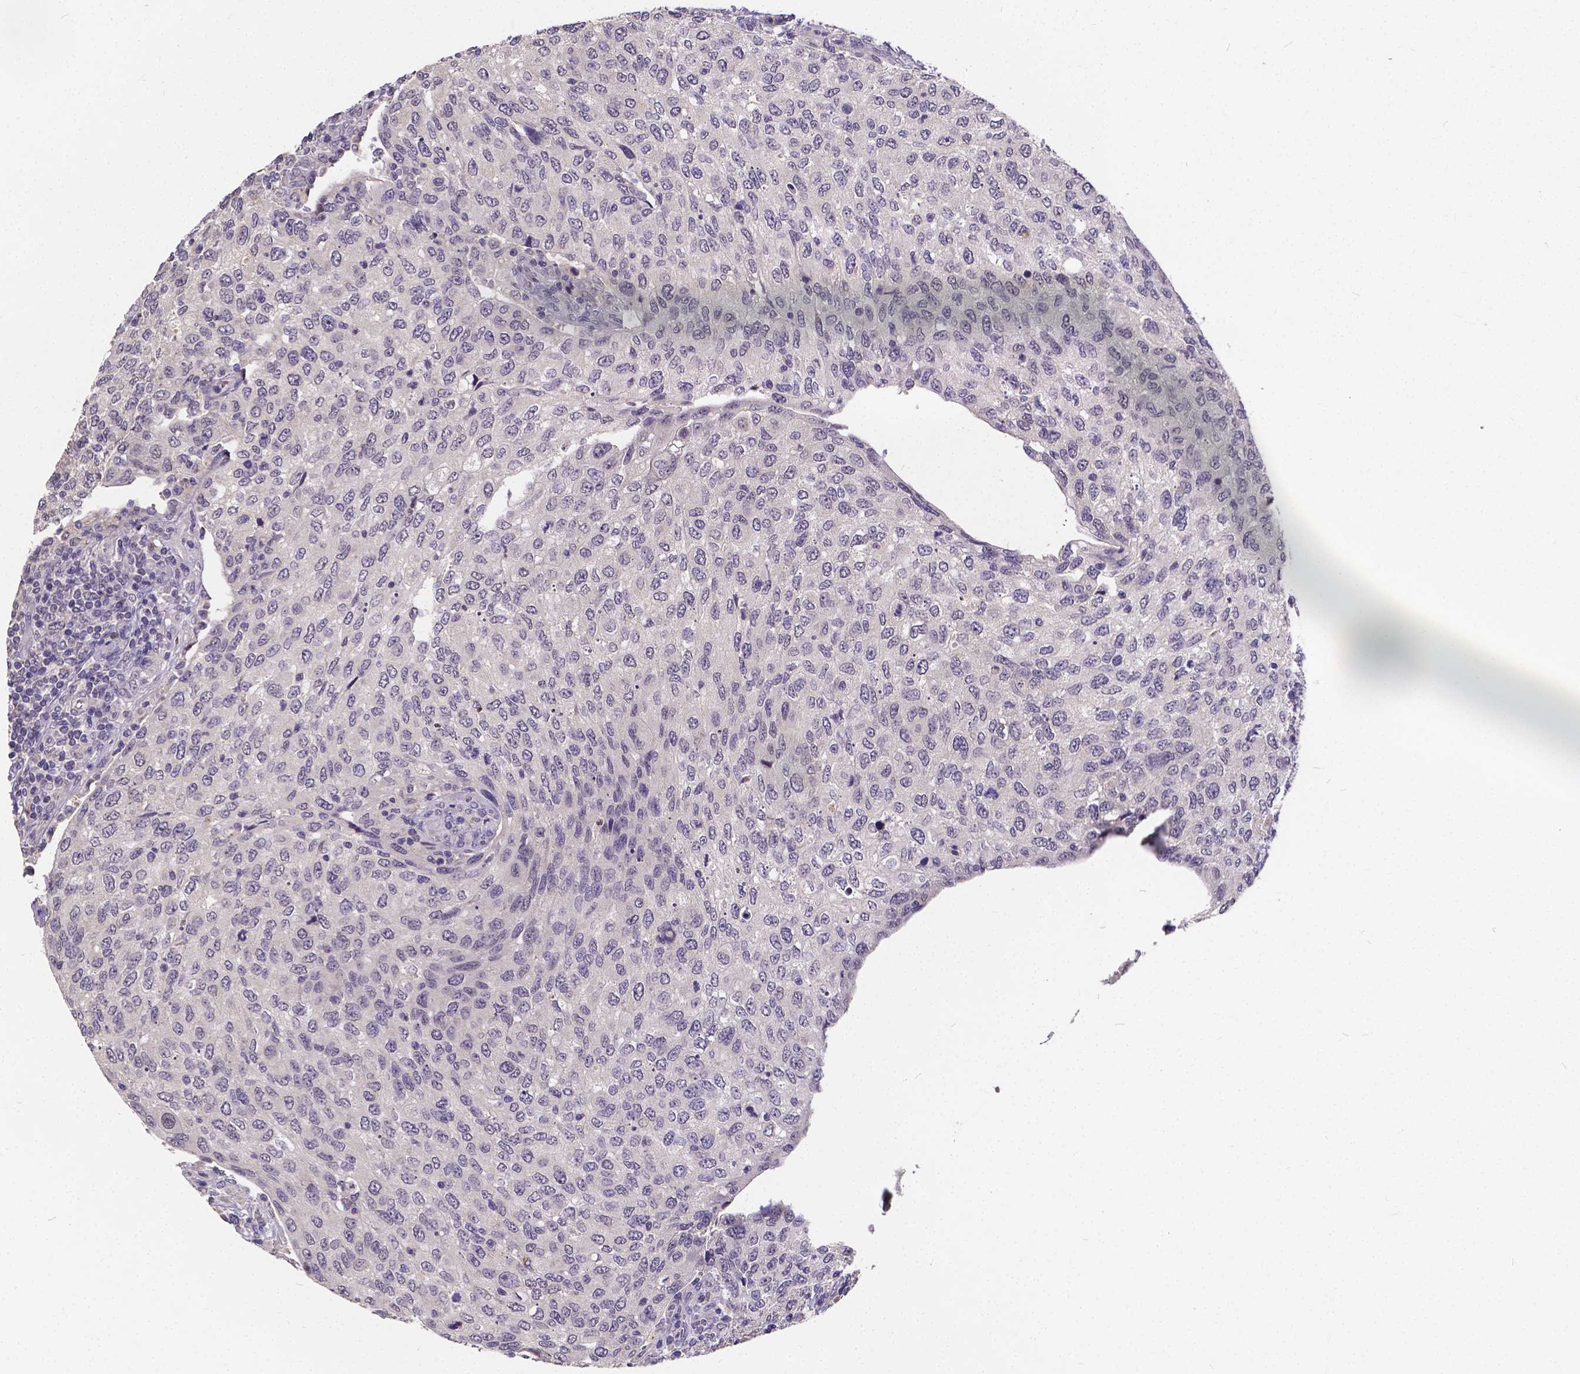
{"staining": {"intensity": "negative", "quantity": "none", "location": "none"}, "tissue": "urothelial cancer", "cell_type": "Tumor cells", "image_type": "cancer", "snomed": [{"axis": "morphology", "description": "Urothelial carcinoma, High grade"}, {"axis": "topography", "description": "Urinary bladder"}], "caption": "Tumor cells show no significant staining in urothelial cancer. (Brightfield microscopy of DAB (3,3'-diaminobenzidine) IHC at high magnification).", "gene": "CTNNA2", "patient": {"sex": "female", "age": 78}}